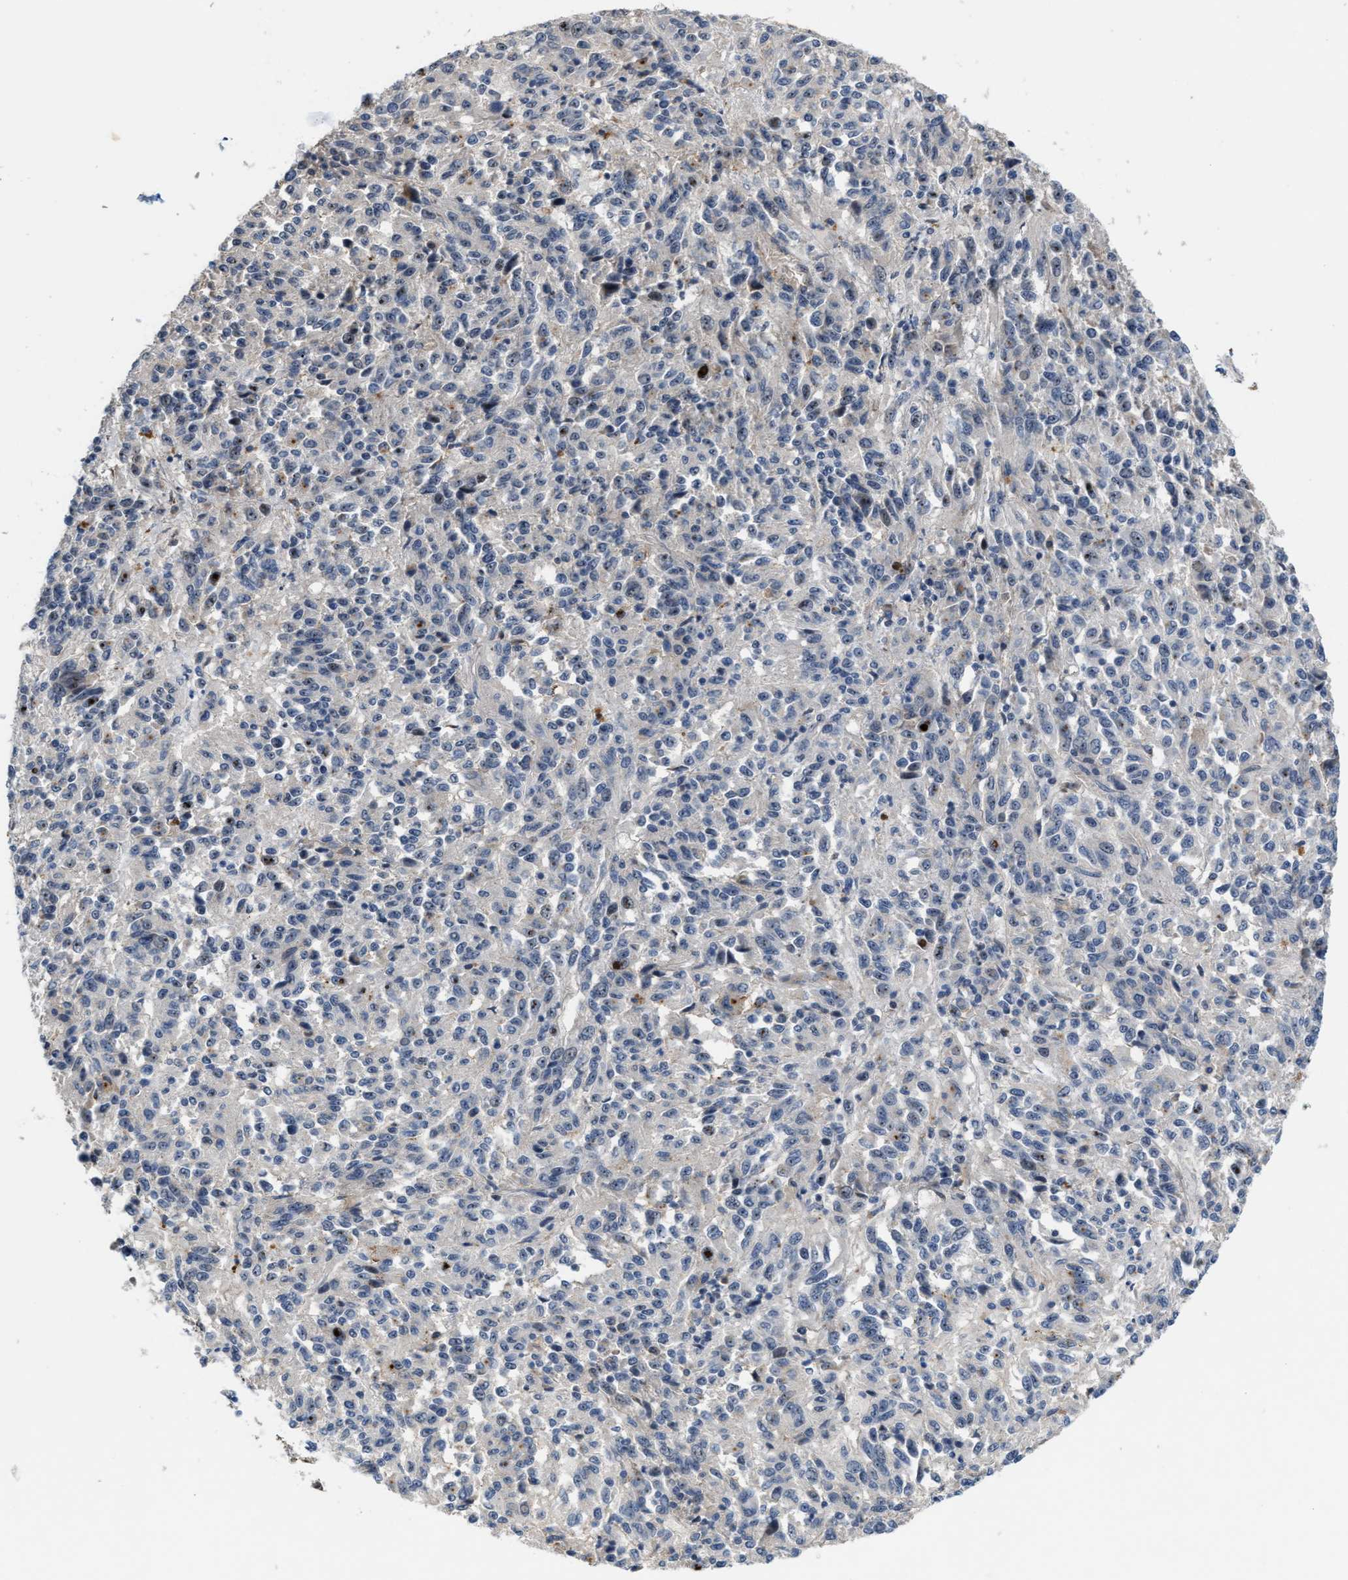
{"staining": {"intensity": "moderate", "quantity": "25%-75%", "location": "cytoplasmic/membranous"}, "tissue": "melanoma", "cell_type": "Tumor cells", "image_type": "cancer", "snomed": [{"axis": "morphology", "description": "Malignant melanoma, Metastatic site"}, {"axis": "topography", "description": "Lung"}], "caption": "The immunohistochemical stain shows moderate cytoplasmic/membranous expression in tumor cells of malignant melanoma (metastatic site) tissue. (IHC, brightfield microscopy, high magnification).", "gene": "ZNF783", "patient": {"sex": "male", "age": 64}}